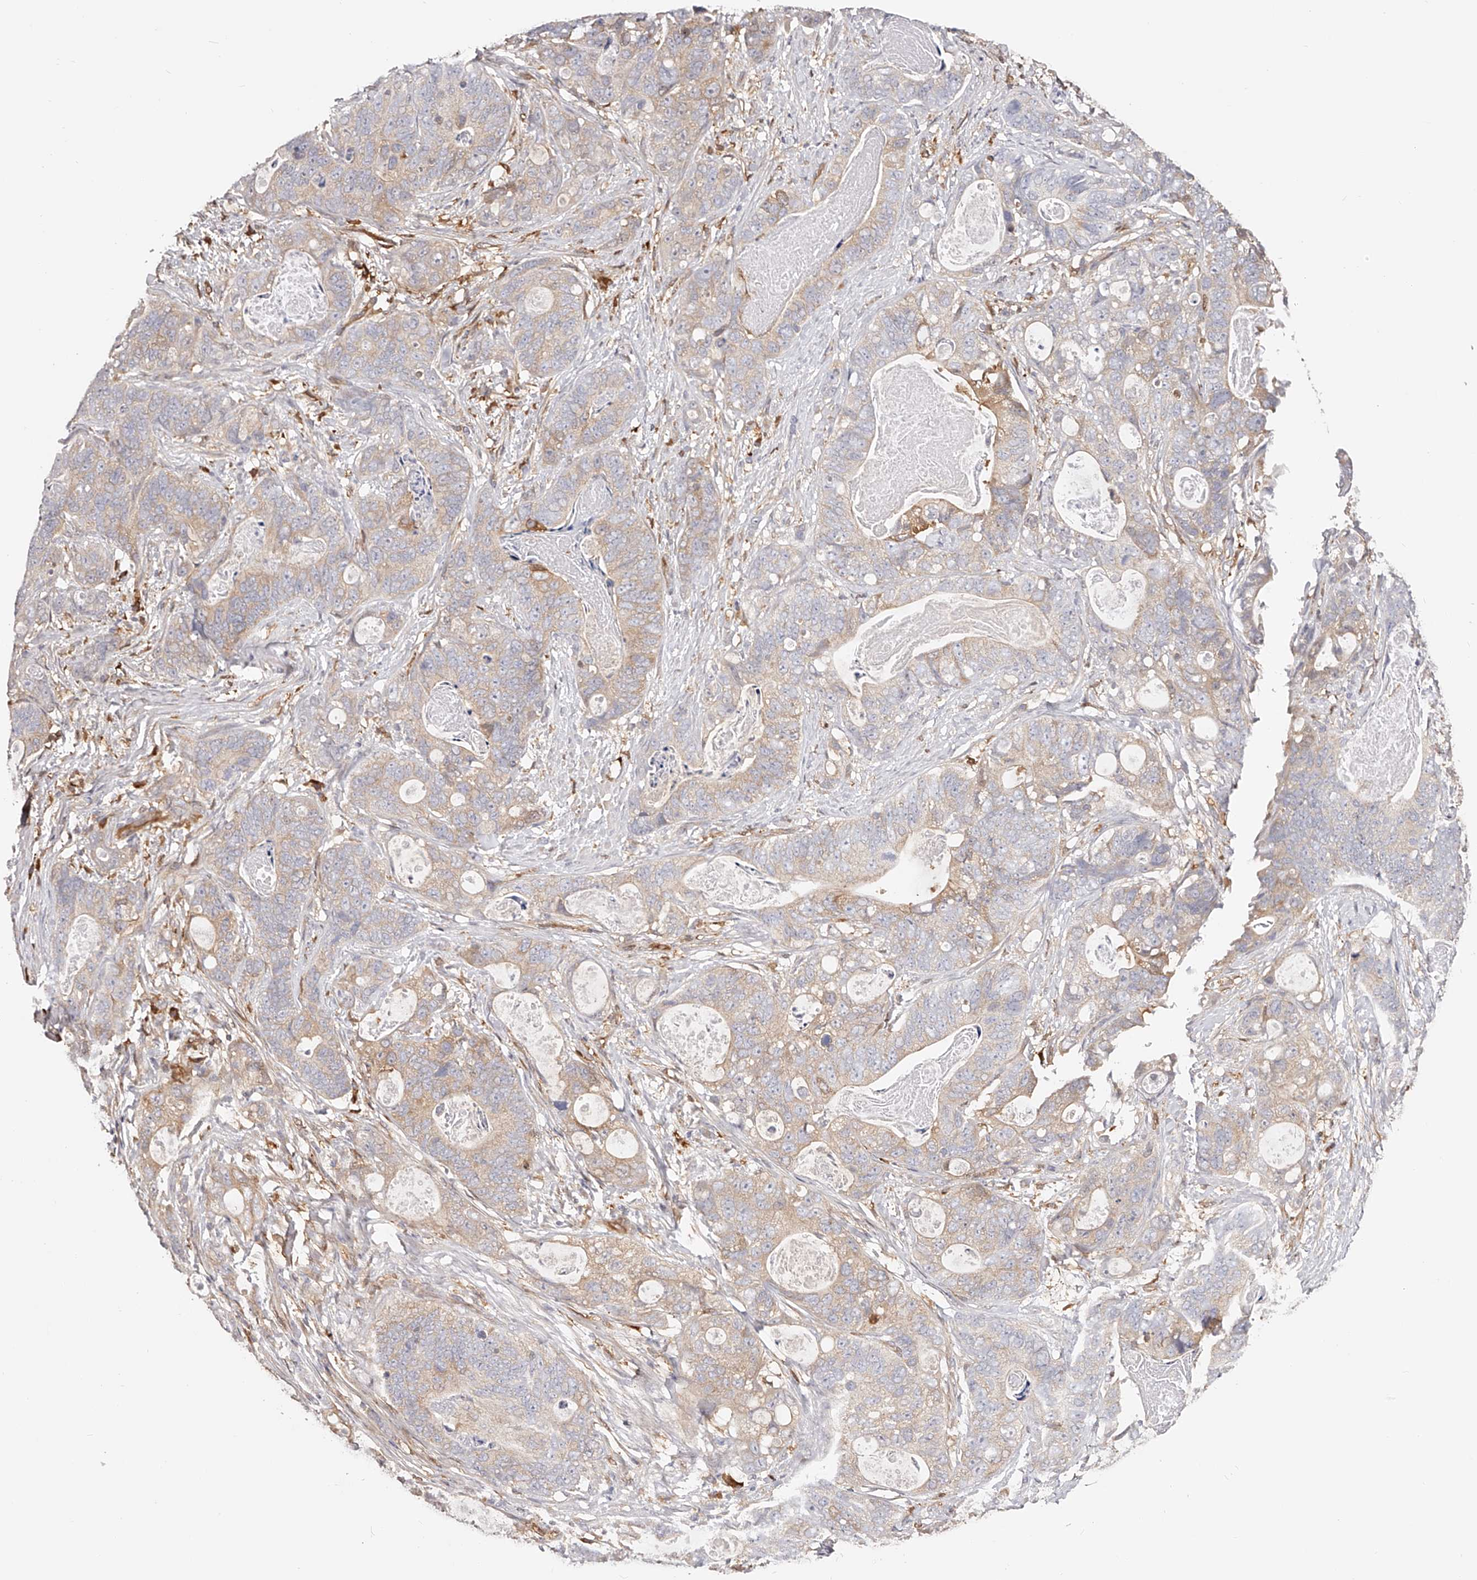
{"staining": {"intensity": "weak", "quantity": ">75%", "location": "cytoplasmic/membranous"}, "tissue": "stomach cancer", "cell_type": "Tumor cells", "image_type": "cancer", "snomed": [{"axis": "morphology", "description": "Normal tissue, NOS"}, {"axis": "morphology", "description": "Adenocarcinoma, NOS"}, {"axis": "topography", "description": "Stomach"}], "caption": "This photomicrograph shows immunohistochemistry staining of stomach cancer (adenocarcinoma), with low weak cytoplasmic/membranous expression in approximately >75% of tumor cells.", "gene": "LAP3", "patient": {"sex": "female", "age": 89}}